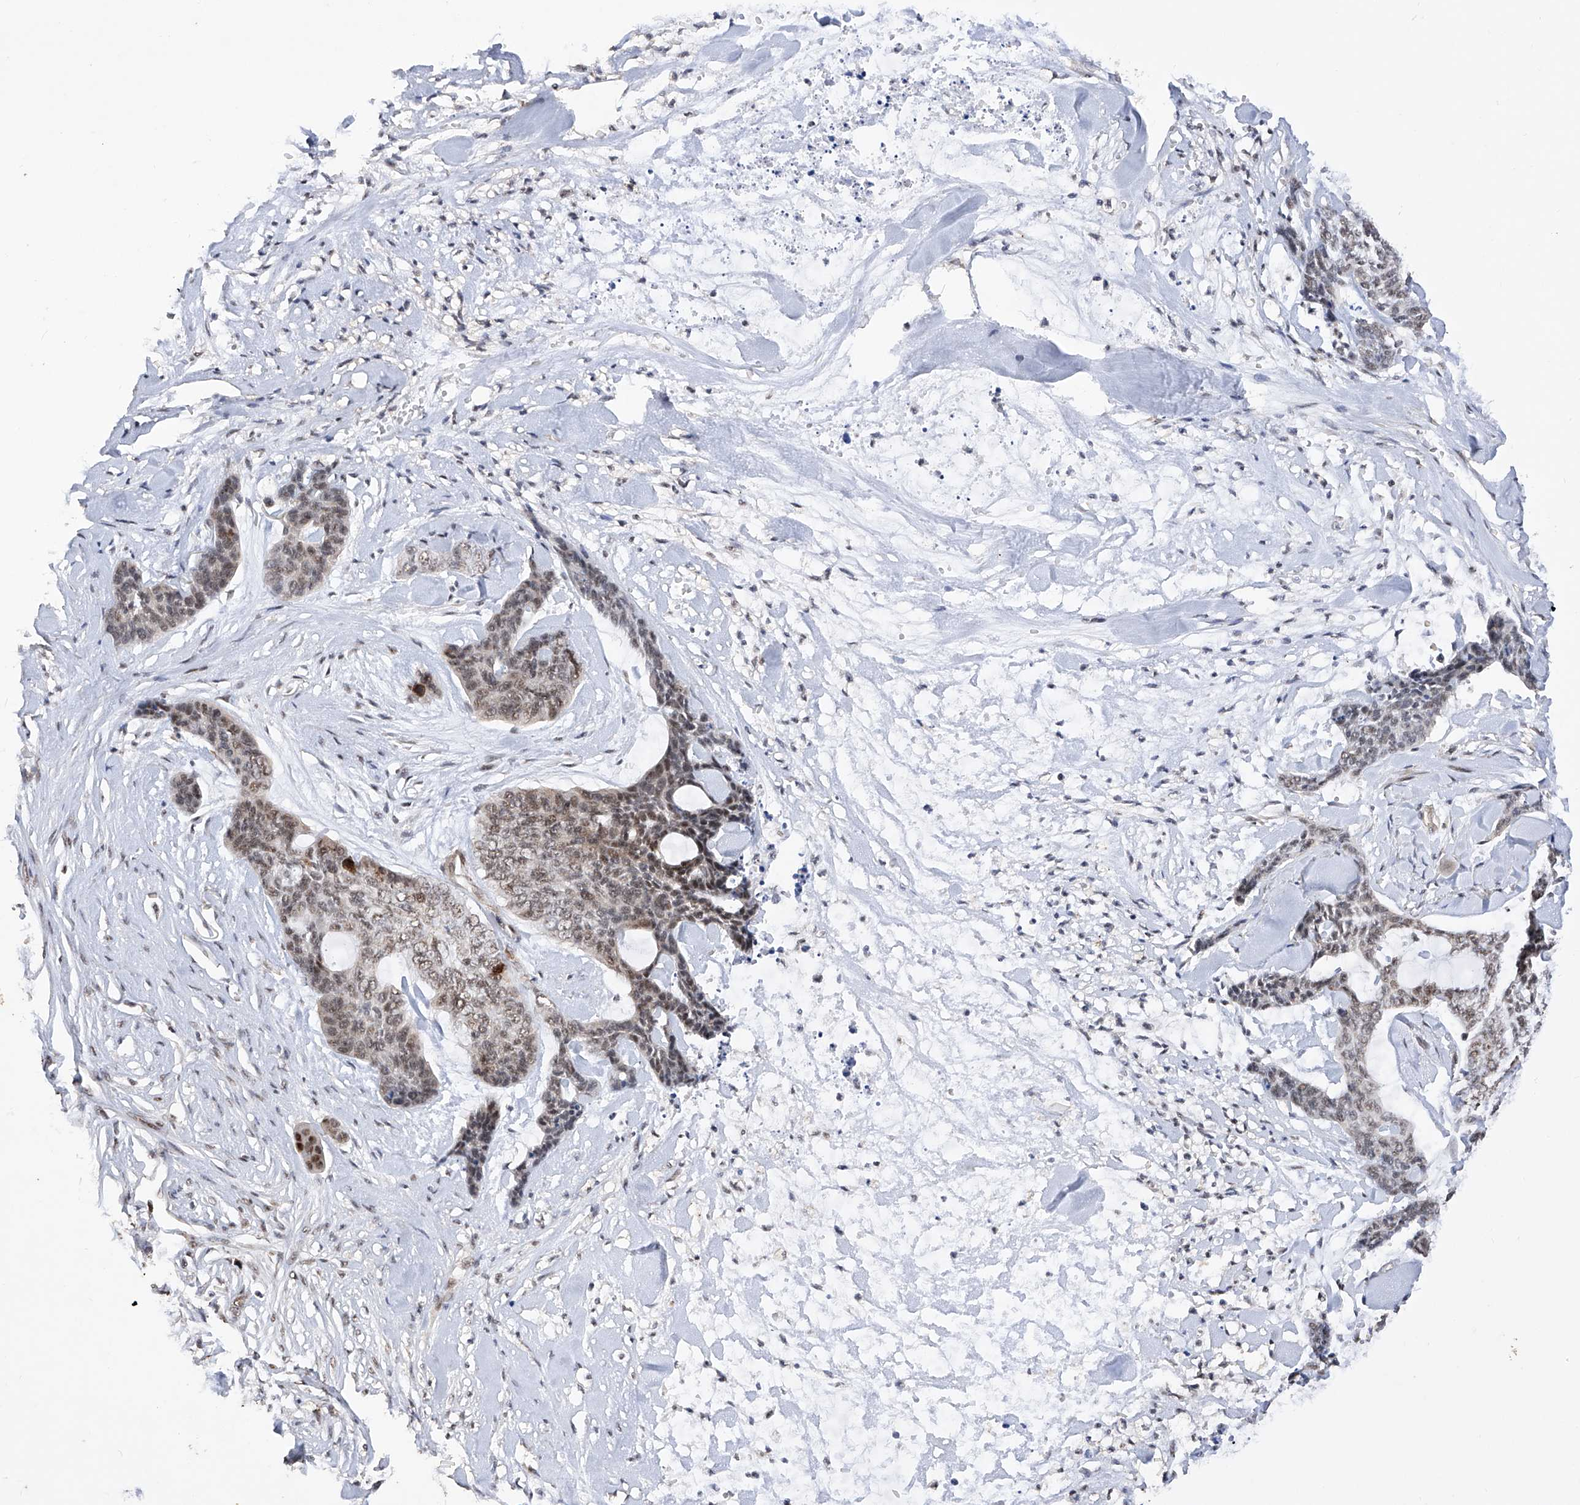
{"staining": {"intensity": "weak", "quantity": ">75%", "location": "nuclear"}, "tissue": "skin cancer", "cell_type": "Tumor cells", "image_type": "cancer", "snomed": [{"axis": "morphology", "description": "Basal cell carcinoma"}, {"axis": "topography", "description": "Skin"}], "caption": "Weak nuclear staining for a protein is present in approximately >75% of tumor cells of skin cancer (basal cell carcinoma) using IHC.", "gene": "NFATC4", "patient": {"sex": "female", "age": 64}}